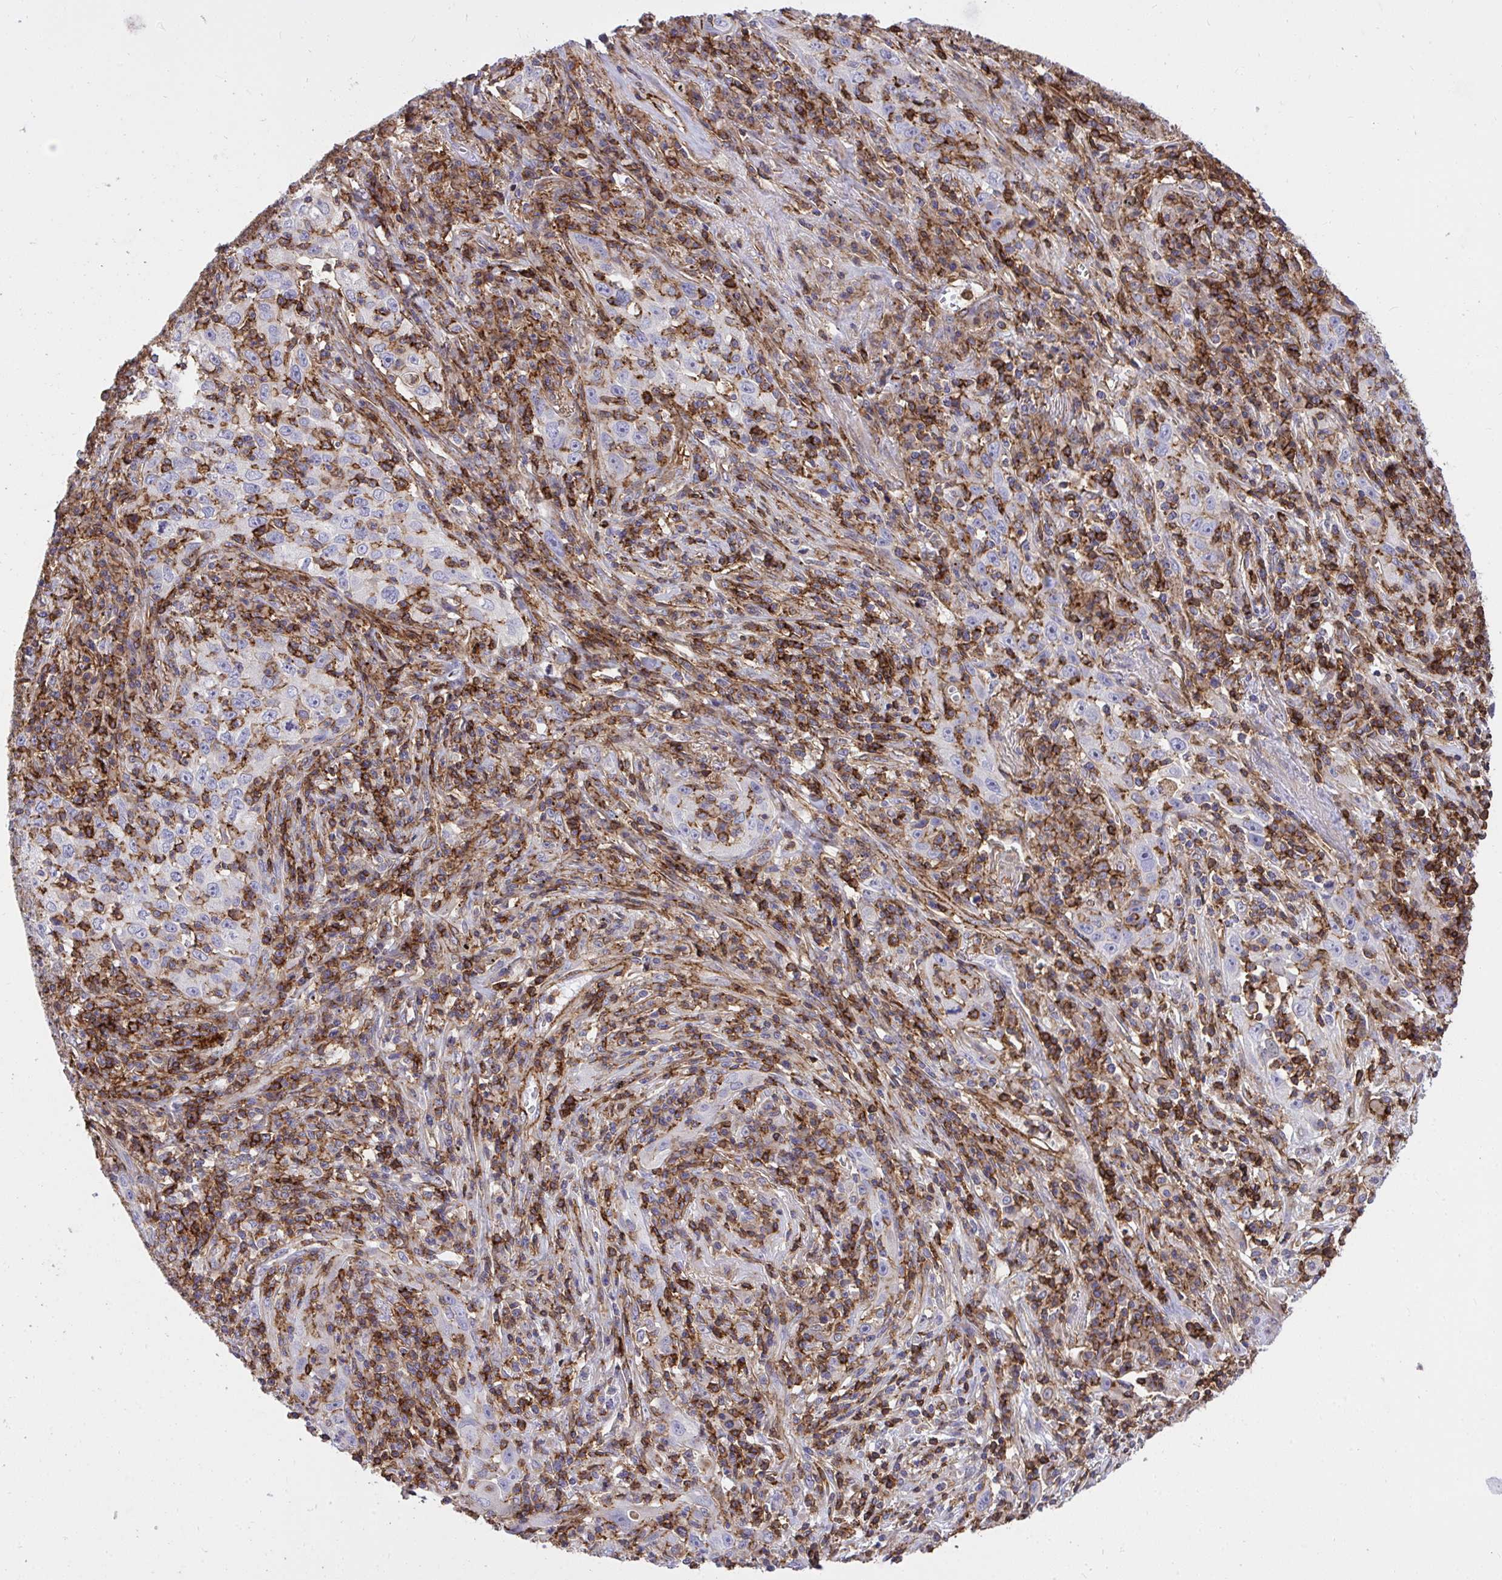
{"staining": {"intensity": "negative", "quantity": "none", "location": "none"}, "tissue": "lung cancer", "cell_type": "Tumor cells", "image_type": "cancer", "snomed": [{"axis": "morphology", "description": "Squamous cell carcinoma, NOS"}, {"axis": "topography", "description": "Lung"}], "caption": "The image shows no significant staining in tumor cells of squamous cell carcinoma (lung). (DAB immunohistochemistry (IHC), high magnification).", "gene": "ERI1", "patient": {"sex": "male", "age": 71}}